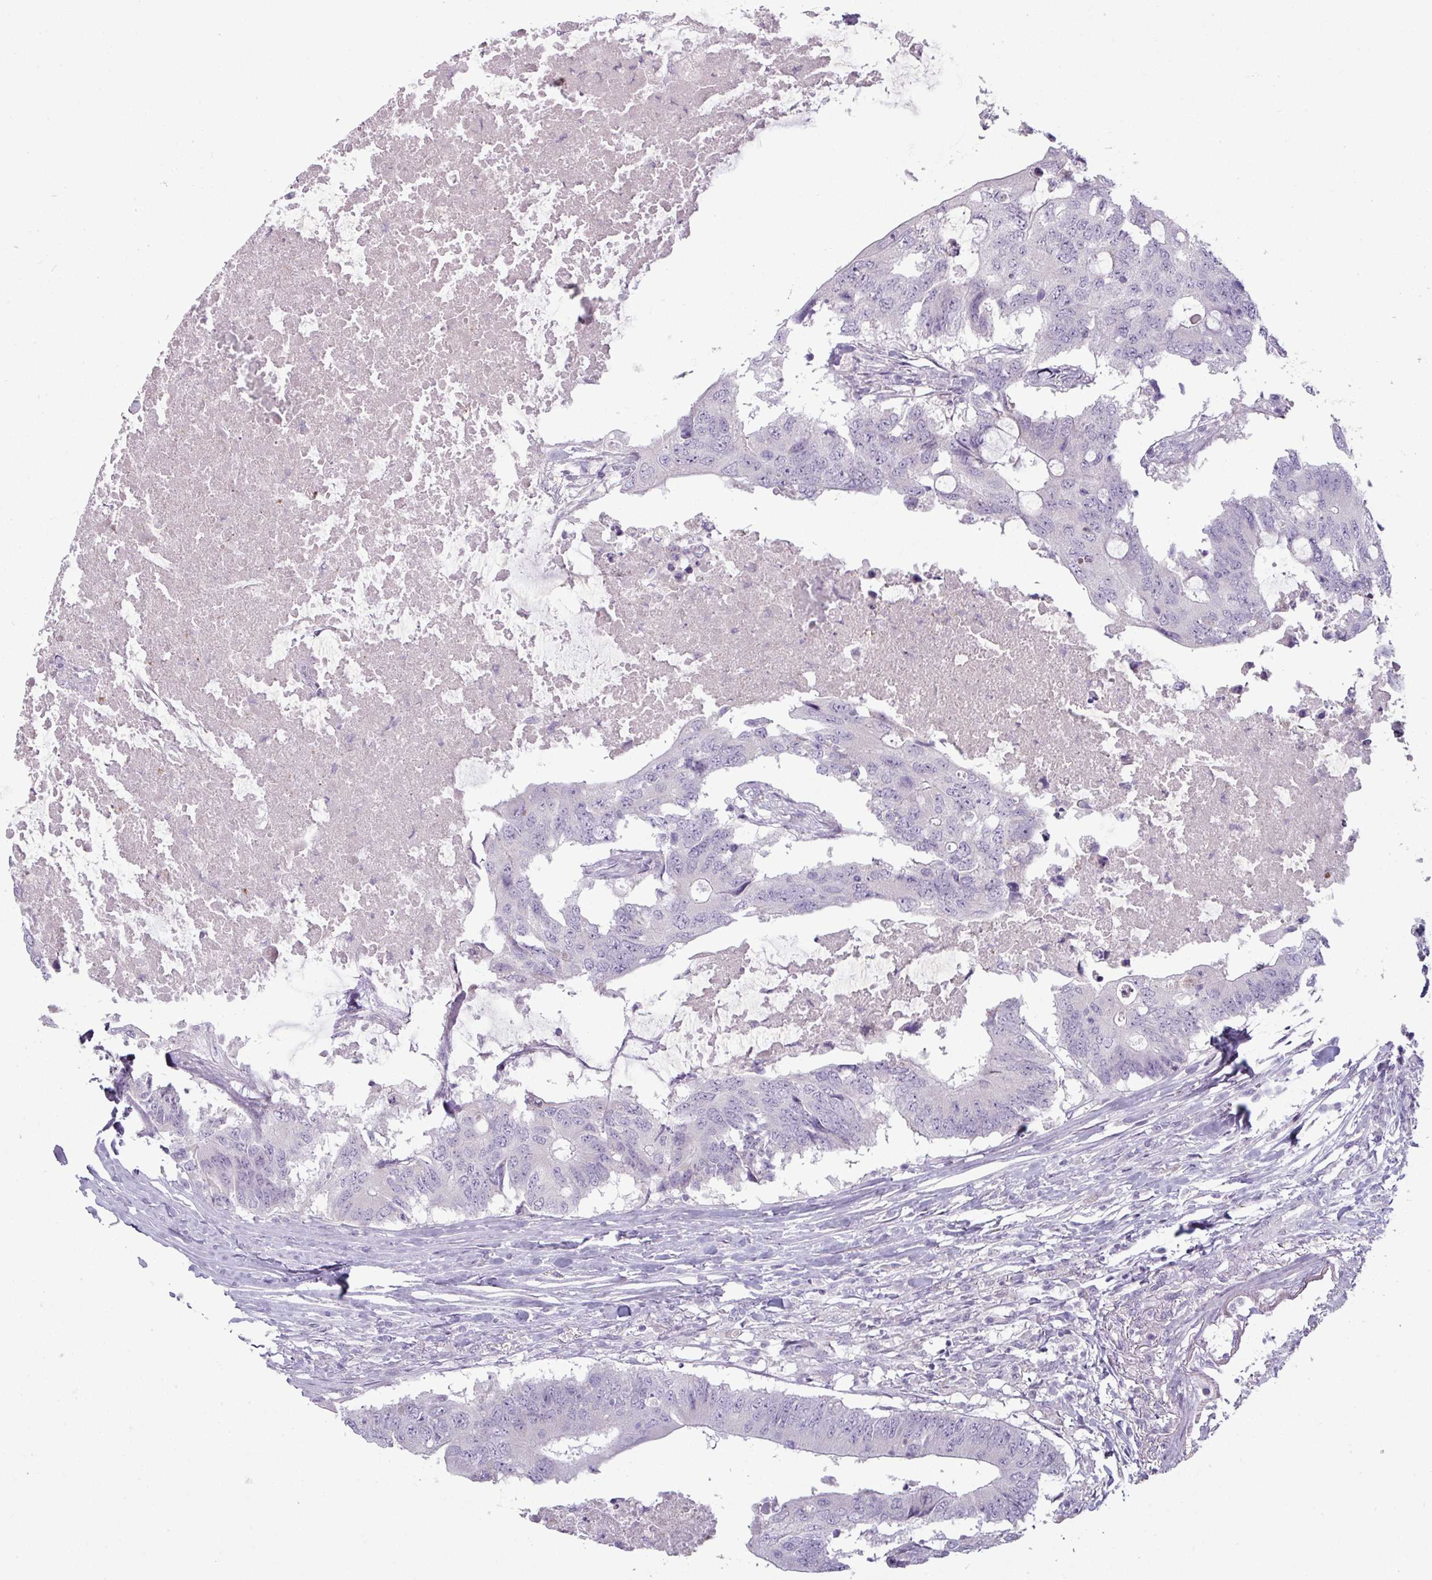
{"staining": {"intensity": "negative", "quantity": "none", "location": "none"}, "tissue": "colorectal cancer", "cell_type": "Tumor cells", "image_type": "cancer", "snomed": [{"axis": "morphology", "description": "Adenocarcinoma, NOS"}, {"axis": "topography", "description": "Colon"}], "caption": "Tumor cells show no significant positivity in colorectal cancer (adenocarcinoma).", "gene": "ZNF615", "patient": {"sex": "male", "age": 71}}